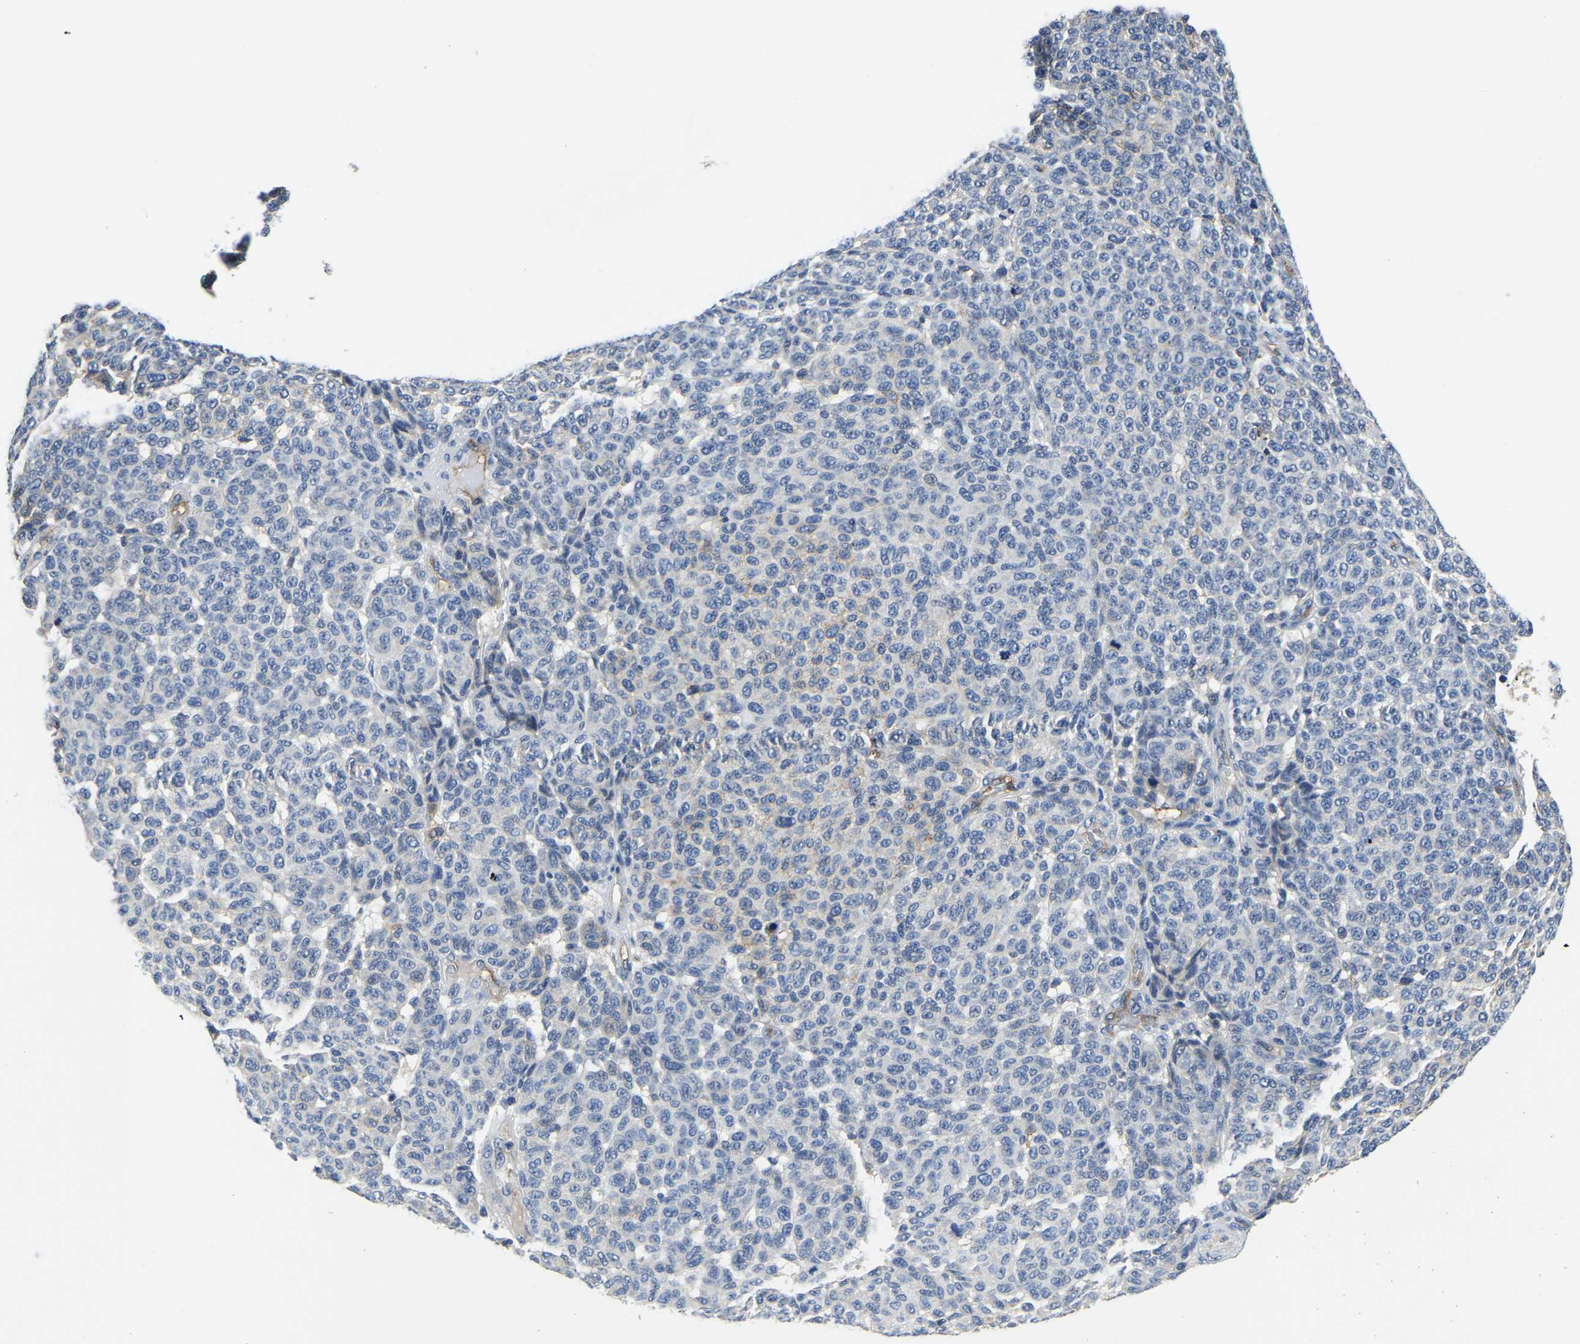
{"staining": {"intensity": "negative", "quantity": "none", "location": "none"}, "tissue": "melanoma", "cell_type": "Tumor cells", "image_type": "cancer", "snomed": [{"axis": "morphology", "description": "Malignant melanoma, NOS"}, {"axis": "topography", "description": "Skin"}], "caption": "This is an immunohistochemistry (IHC) histopathology image of human malignant melanoma. There is no staining in tumor cells.", "gene": "ITGA2", "patient": {"sex": "male", "age": 59}}